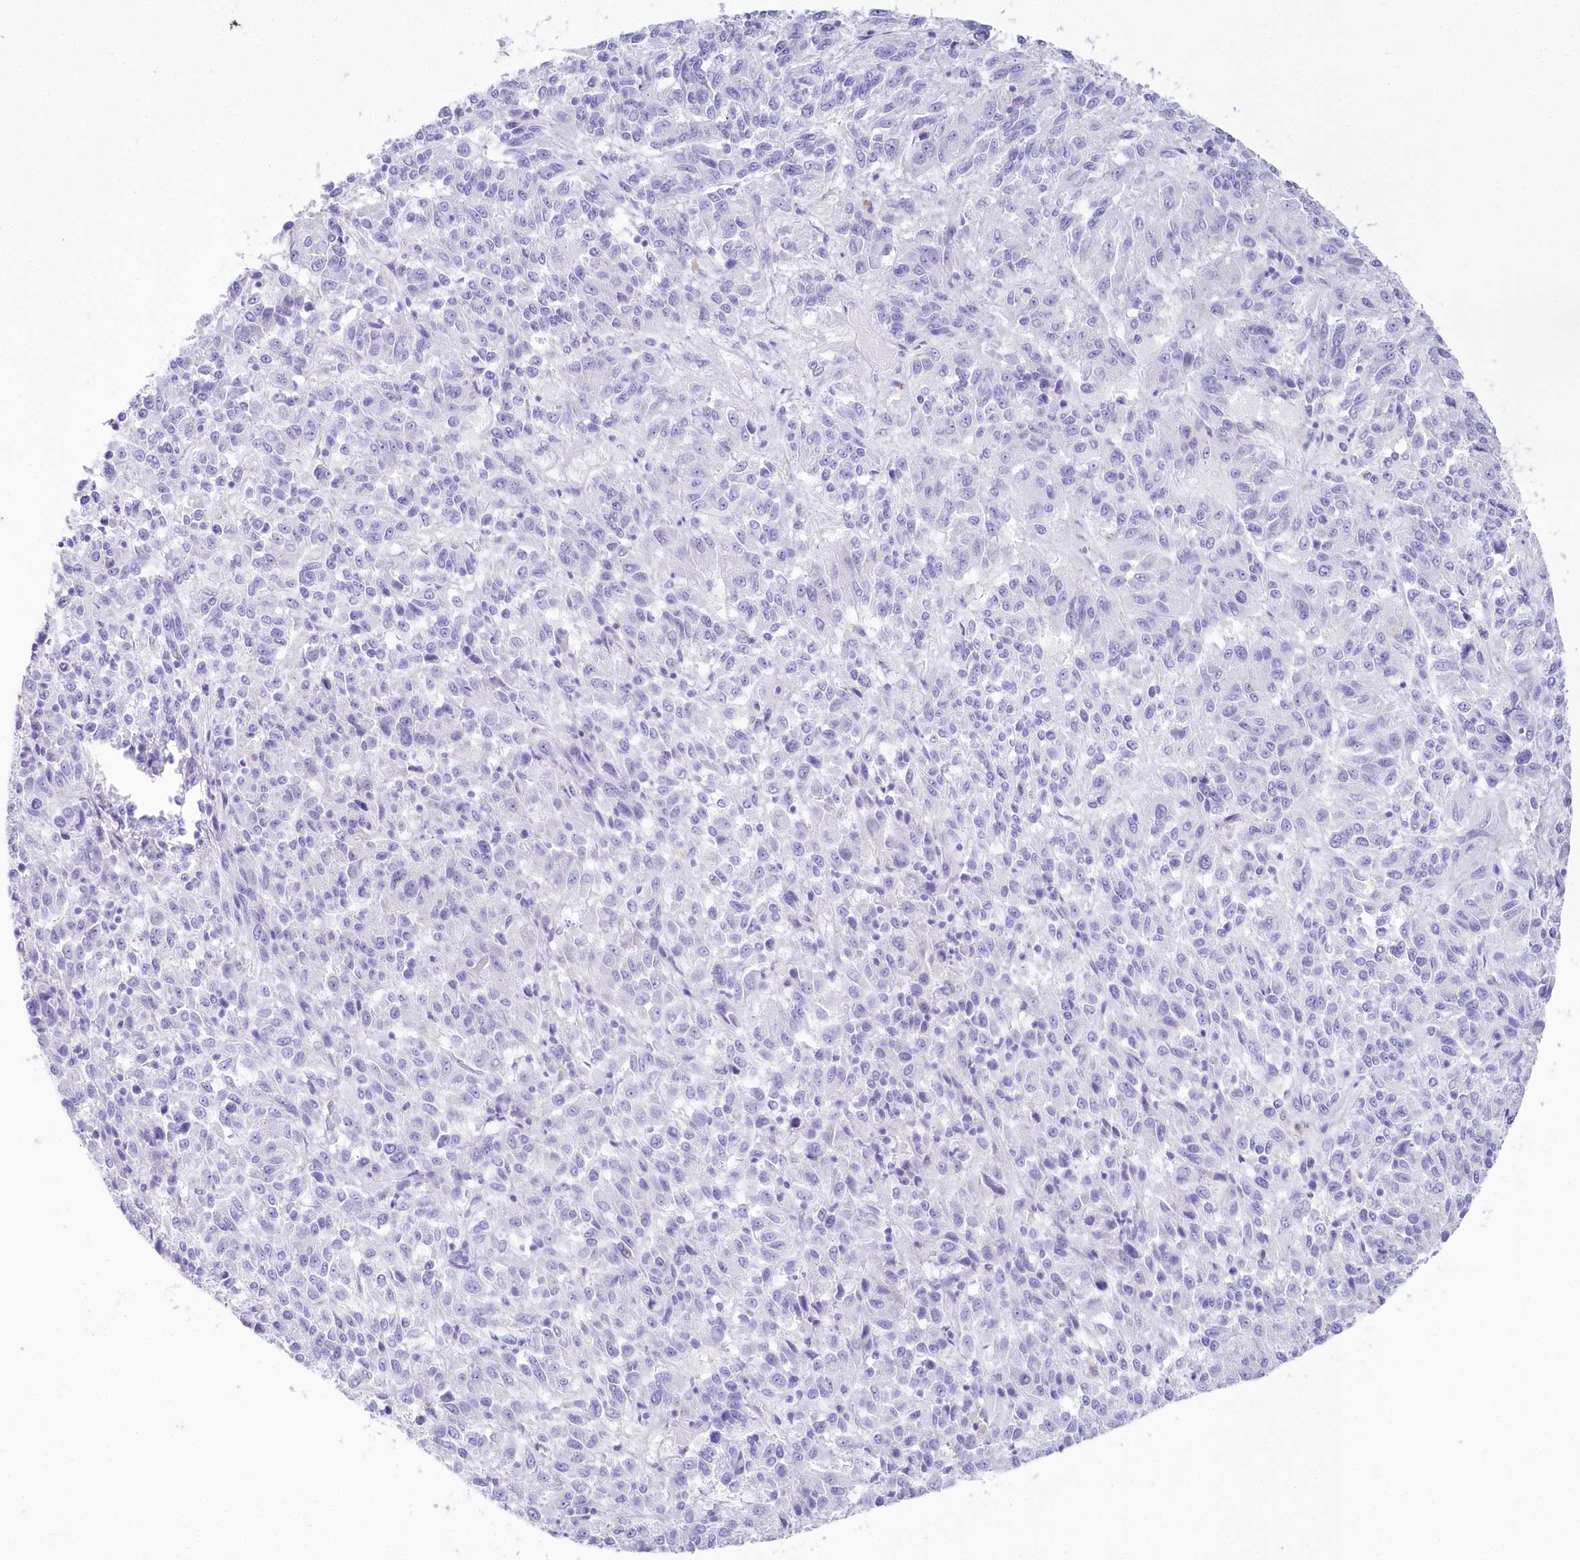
{"staining": {"intensity": "negative", "quantity": "none", "location": "none"}, "tissue": "melanoma", "cell_type": "Tumor cells", "image_type": "cancer", "snomed": [{"axis": "morphology", "description": "Malignant melanoma, Metastatic site"}, {"axis": "topography", "description": "Lung"}], "caption": "Immunohistochemistry (IHC) photomicrograph of human malignant melanoma (metastatic site) stained for a protein (brown), which shows no expression in tumor cells.", "gene": "CSN3", "patient": {"sex": "male", "age": 64}}